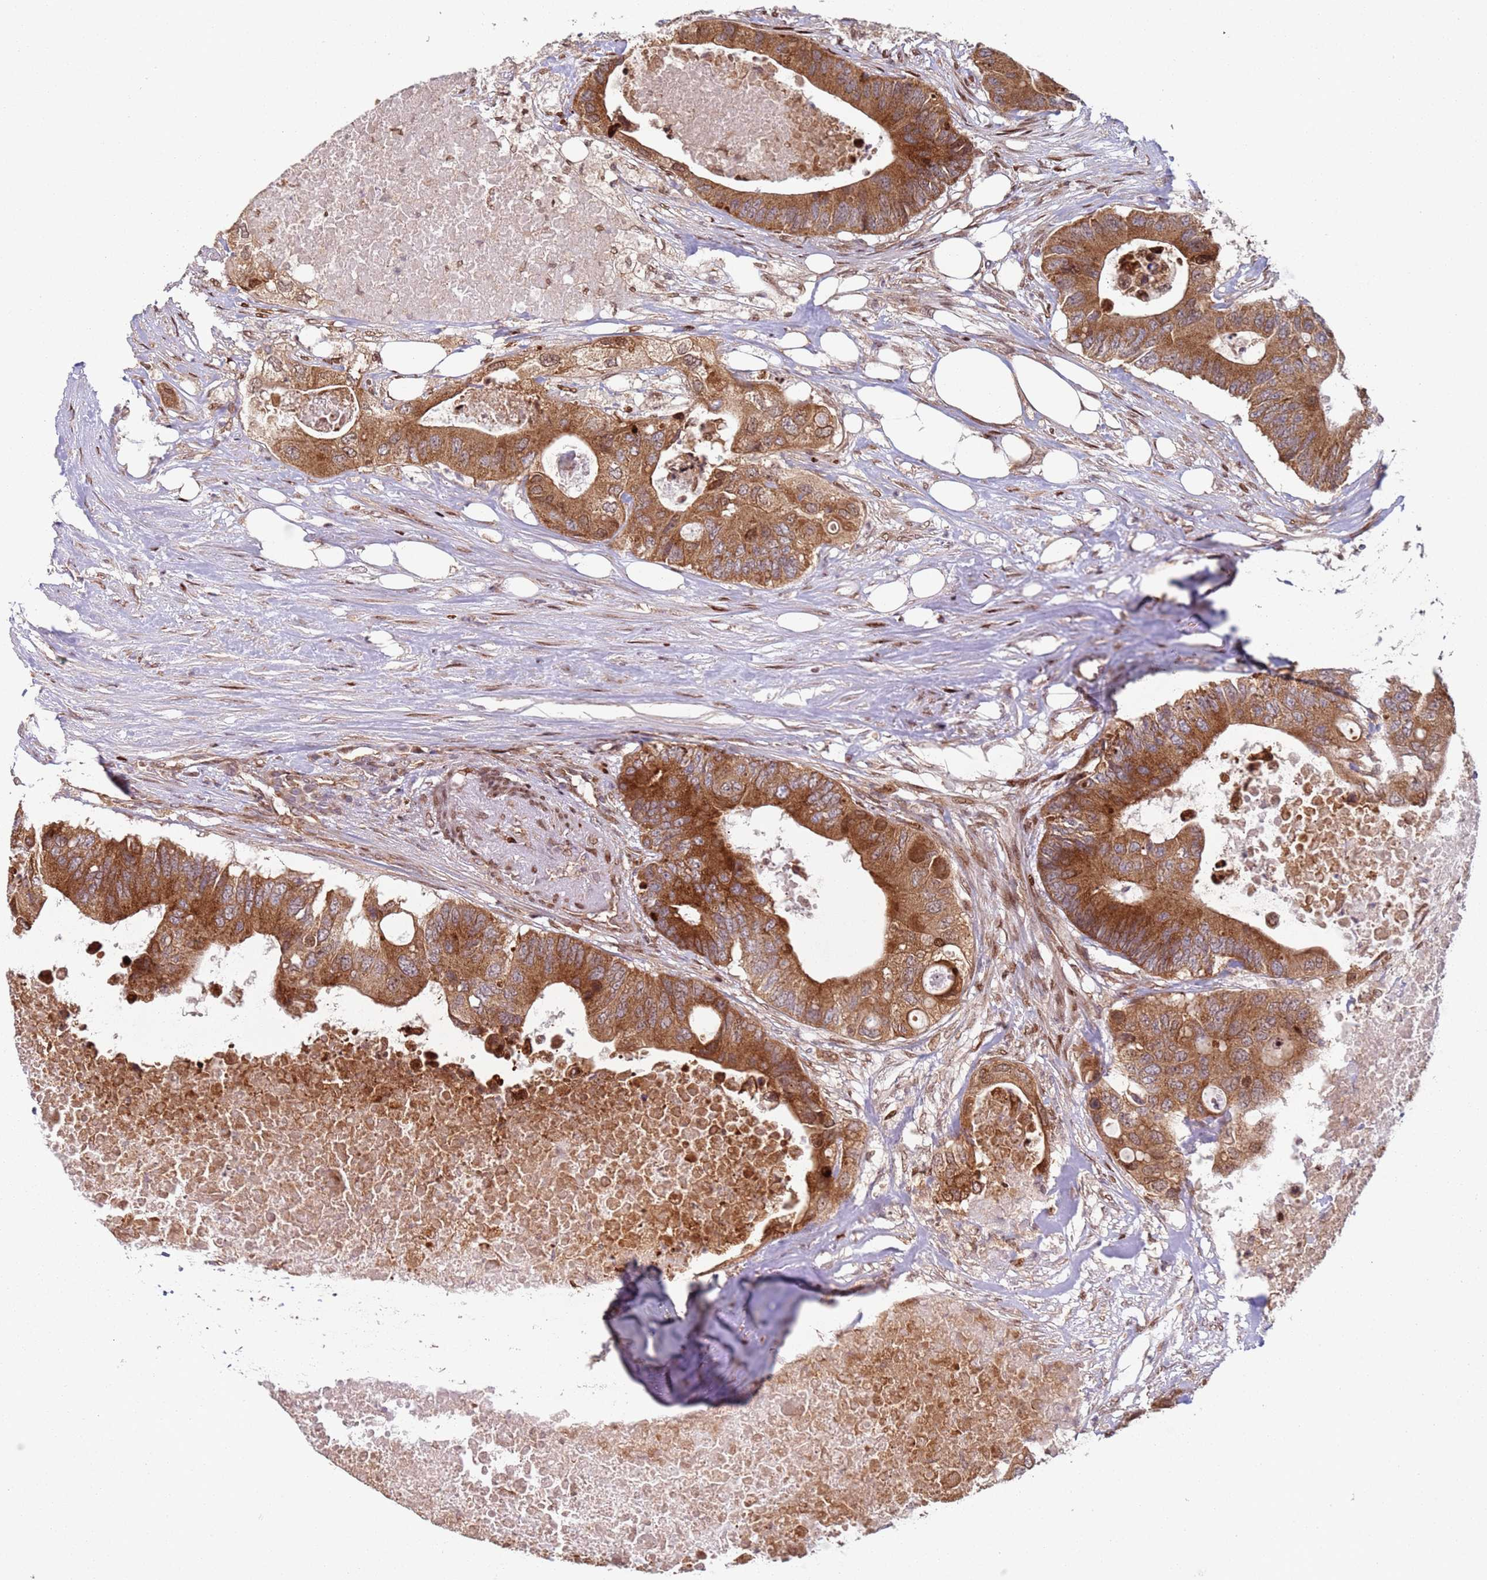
{"staining": {"intensity": "strong", "quantity": ">75%", "location": "cytoplasmic/membranous,nuclear"}, "tissue": "colorectal cancer", "cell_type": "Tumor cells", "image_type": "cancer", "snomed": [{"axis": "morphology", "description": "Adenocarcinoma, NOS"}, {"axis": "topography", "description": "Colon"}], "caption": "Protein staining demonstrates strong cytoplasmic/membranous and nuclear positivity in about >75% of tumor cells in colorectal cancer (adenocarcinoma). (DAB (3,3'-diaminobenzidine) IHC with brightfield microscopy, high magnification).", "gene": "HNRNPLL", "patient": {"sex": "male", "age": 71}}